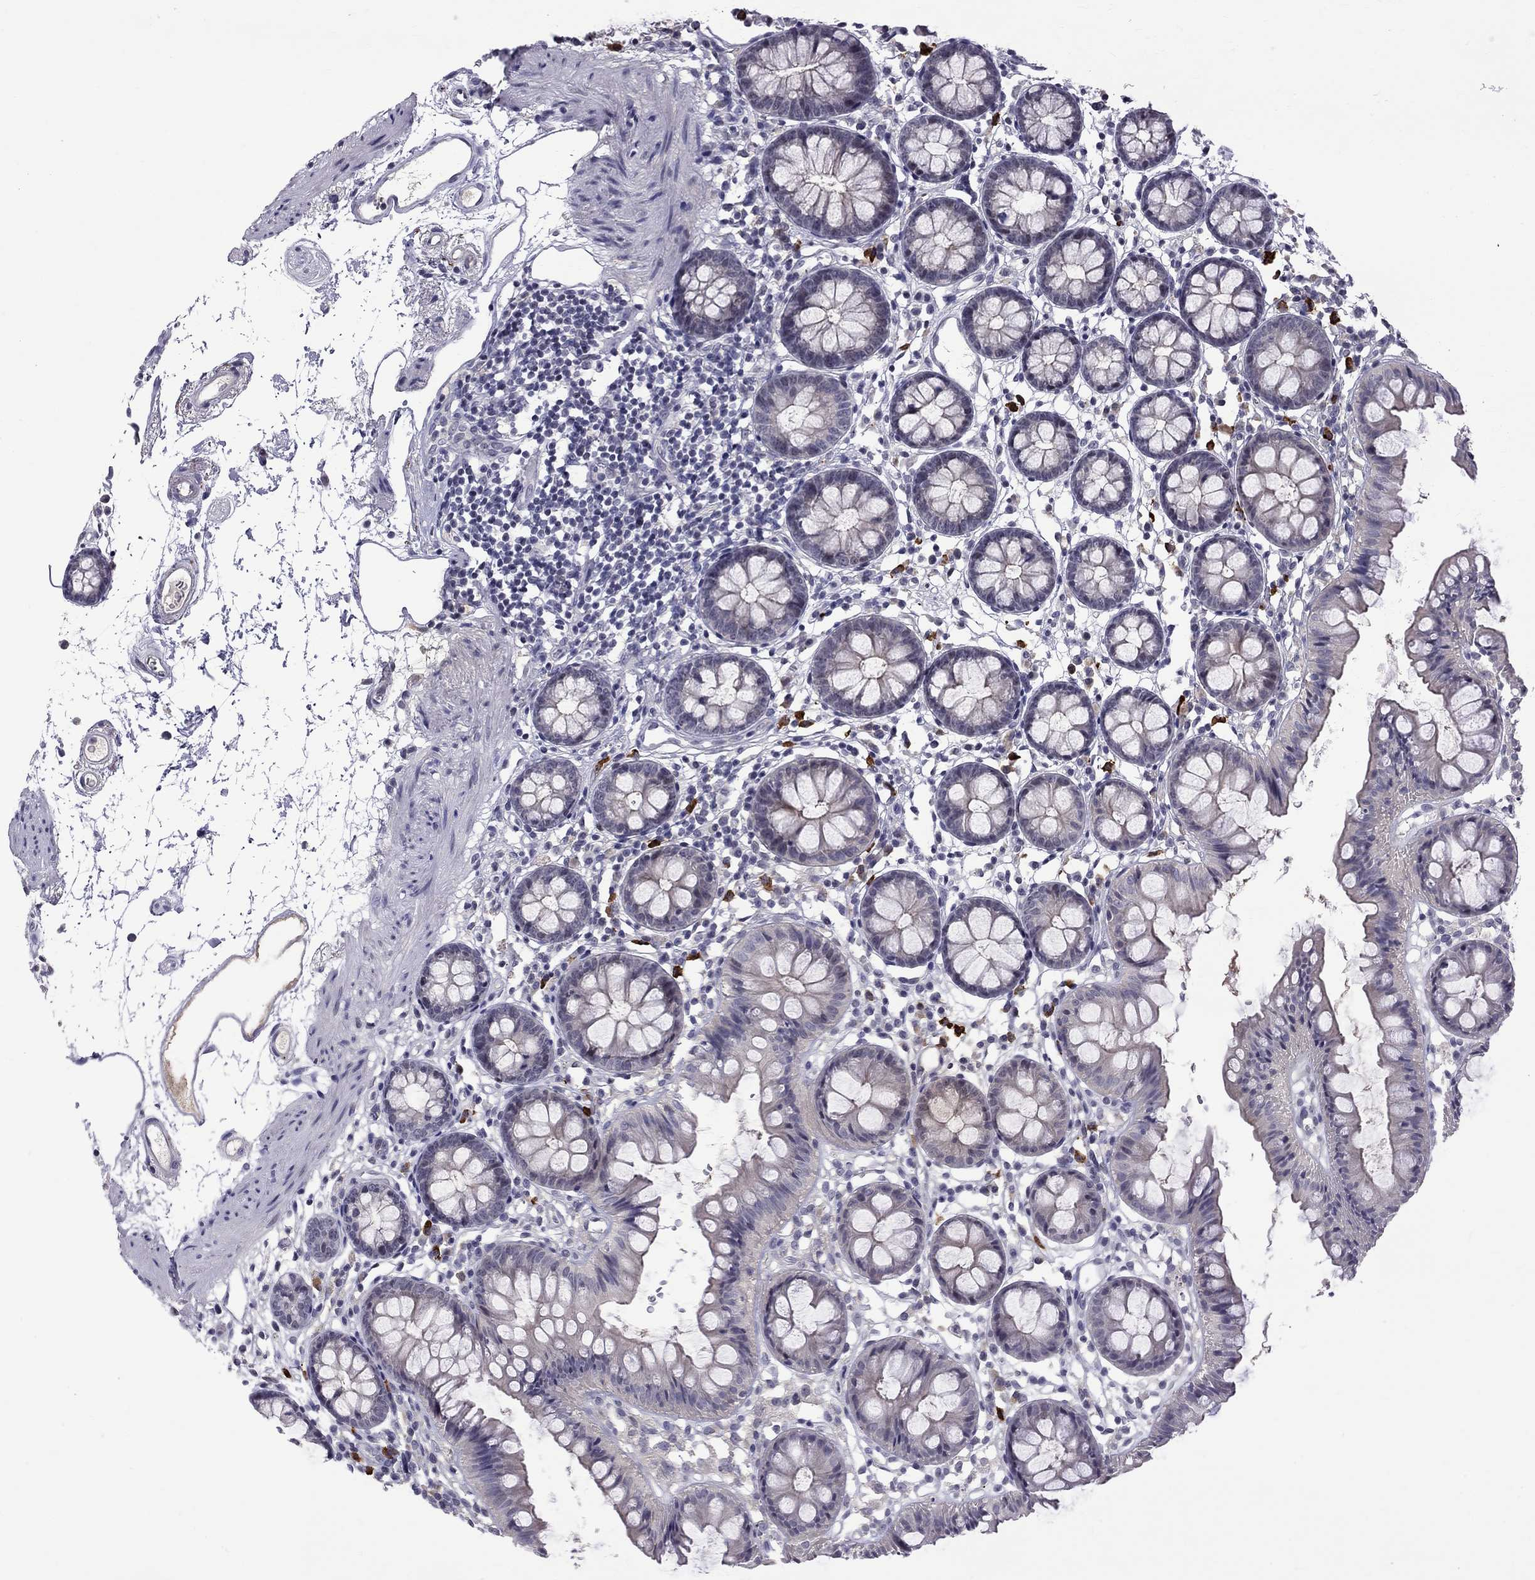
{"staining": {"intensity": "negative", "quantity": "none", "location": "none"}, "tissue": "colon", "cell_type": "Endothelial cells", "image_type": "normal", "snomed": [{"axis": "morphology", "description": "Normal tissue, NOS"}, {"axis": "topography", "description": "Colon"}], "caption": "Immunohistochemistry (IHC) photomicrograph of benign human colon stained for a protein (brown), which reveals no staining in endothelial cells.", "gene": "RTL9", "patient": {"sex": "female", "age": 84}}